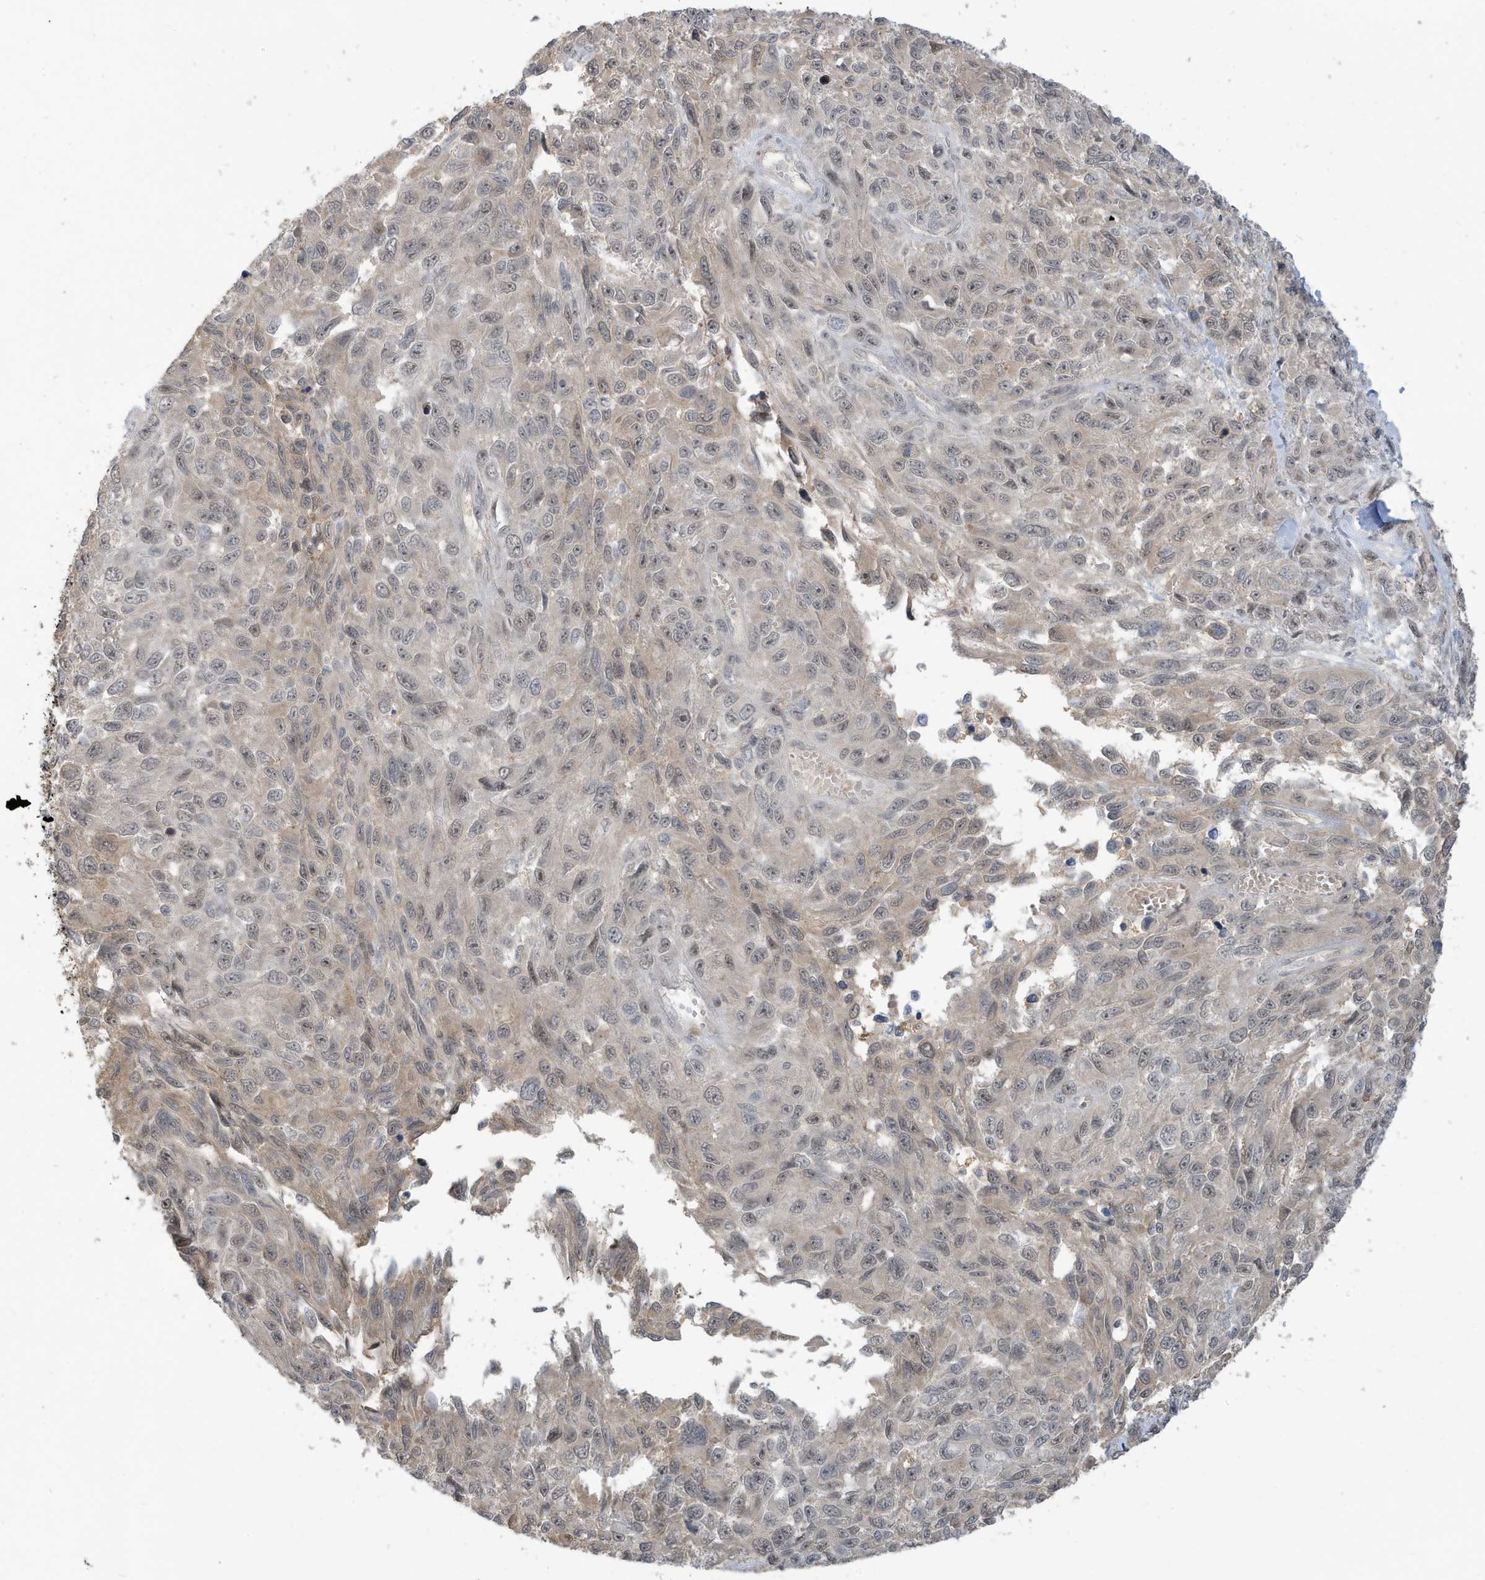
{"staining": {"intensity": "weak", "quantity": "25%-75%", "location": "nuclear"}, "tissue": "melanoma", "cell_type": "Tumor cells", "image_type": "cancer", "snomed": [{"axis": "morphology", "description": "Malignant melanoma, NOS"}, {"axis": "topography", "description": "Skin"}], "caption": "Malignant melanoma tissue demonstrates weak nuclear staining in approximately 25%-75% of tumor cells, visualized by immunohistochemistry. The protein of interest is shown in brown color, while the nuclei are stained blue.", "gene": "PRRT3", "patient": {"sex": "female", "age": 96}}